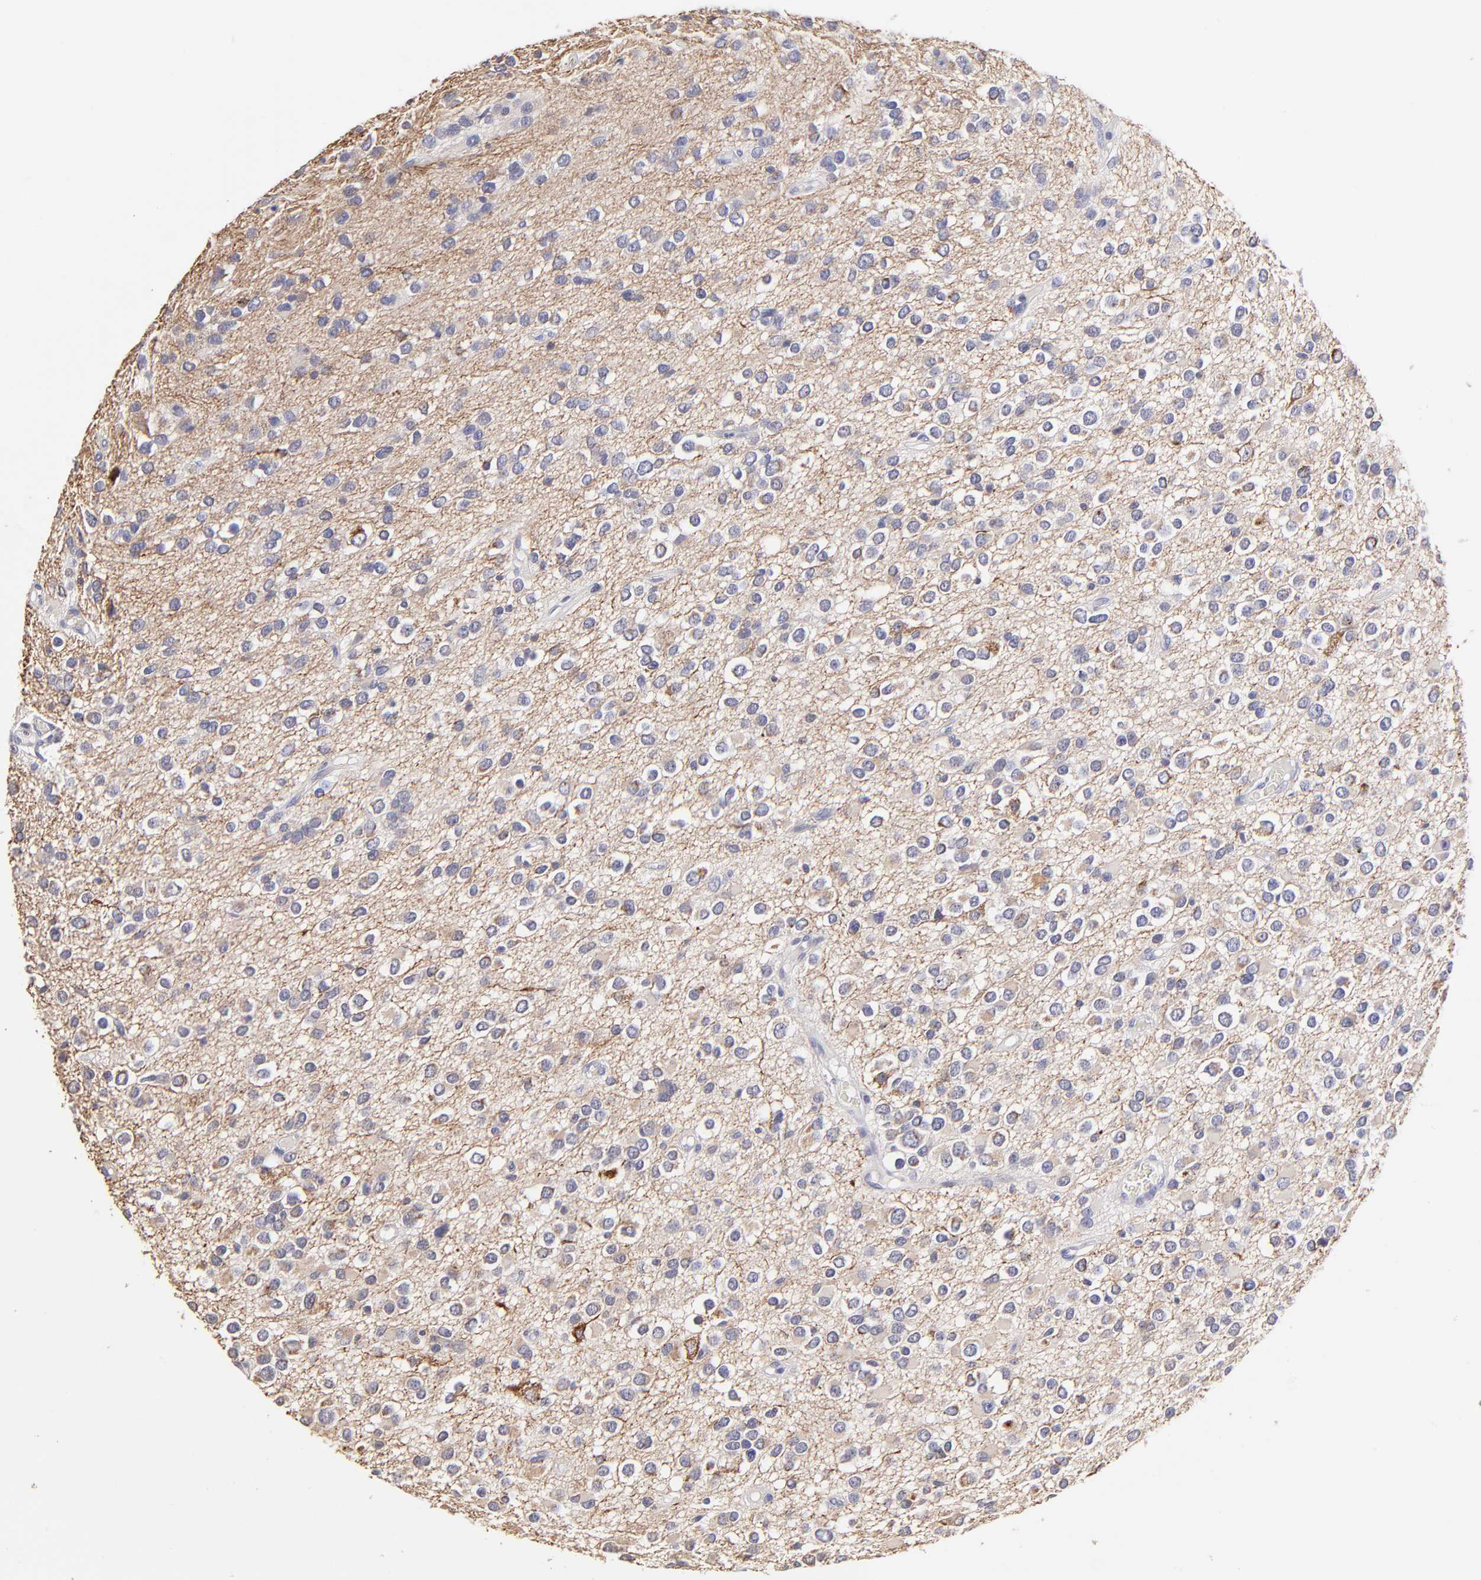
{"staining": {"intensity": "moderate", "quantity": "<25%", "location": "cytoplasmic/membranous"}, "tissue": "glioma", "cell_type": "Tumor cells", "image_type": "cancer", "snomed": [{"axis": "morphology", "description": "Glioma, malignant, Low grade"}, {"axis": "topography", "description": "Brain"}], "caption": "Immunohistochemical staining of glioma demonstrates low levels of moderate cytoplasmic/membranous staining in about <25% of tumor cells. Nuclei are stained in blue.", "gene": "BTG2", "patient": {"sex": "male", "age": 42}}